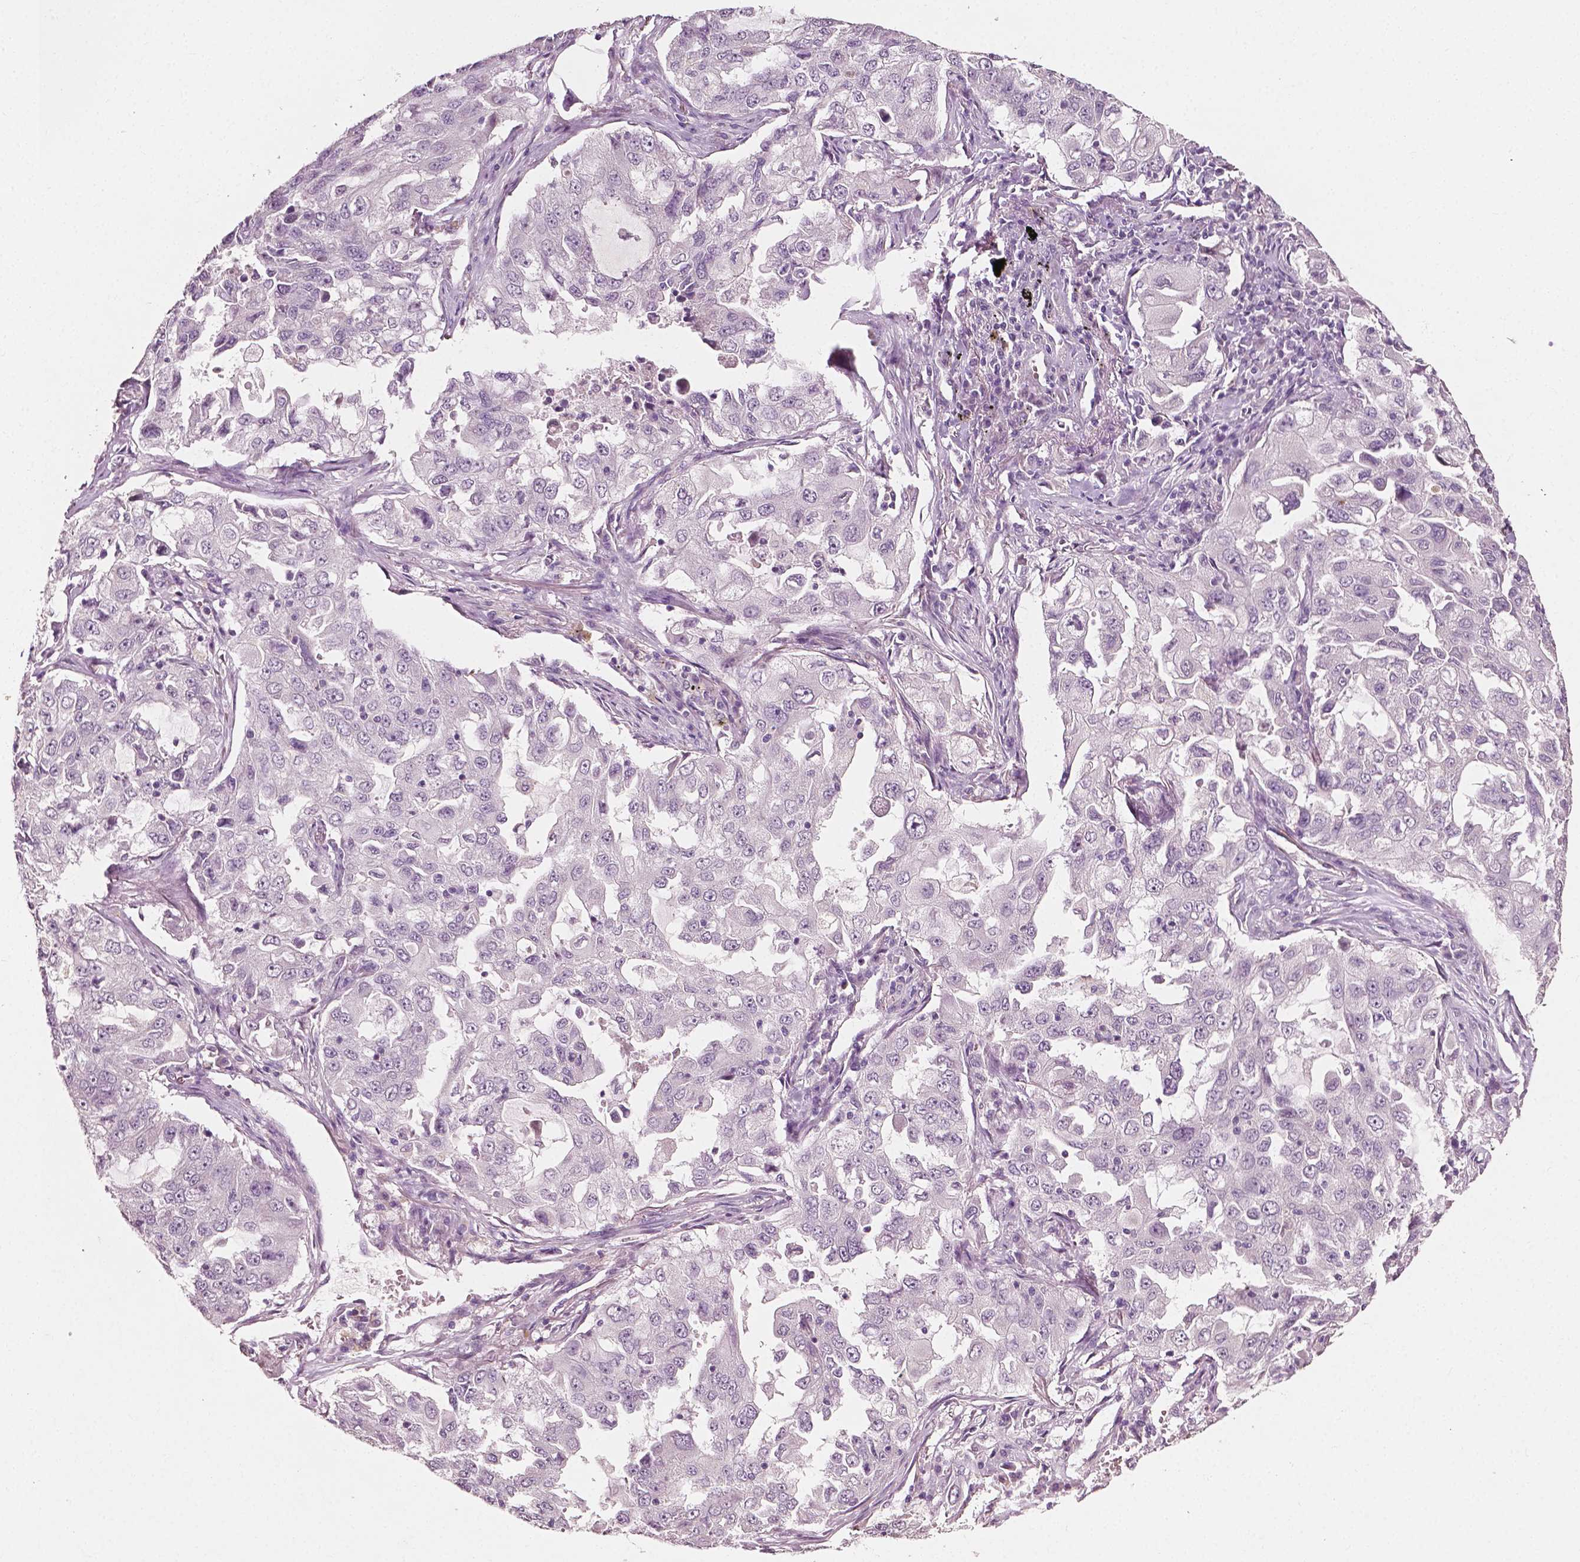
{"staining": {"intensity": "negative", "quantity": "none", "location": "none"}, "tissue": "lung cancer", "cell_type": "Tumor cells", "image_type": "cancer", "snomed": [{"axis": "morphology", "description": "Adenocarcinoma, NOS"}, {"axis": "topography", "description": "Lung"}], "caption": "This is an IHC photomicrograph of human lung adenocarcinoma. There is no staining in tumor cells.", "gene": "PLA2R1", "patient": {"sex": "female", "age": 61}}